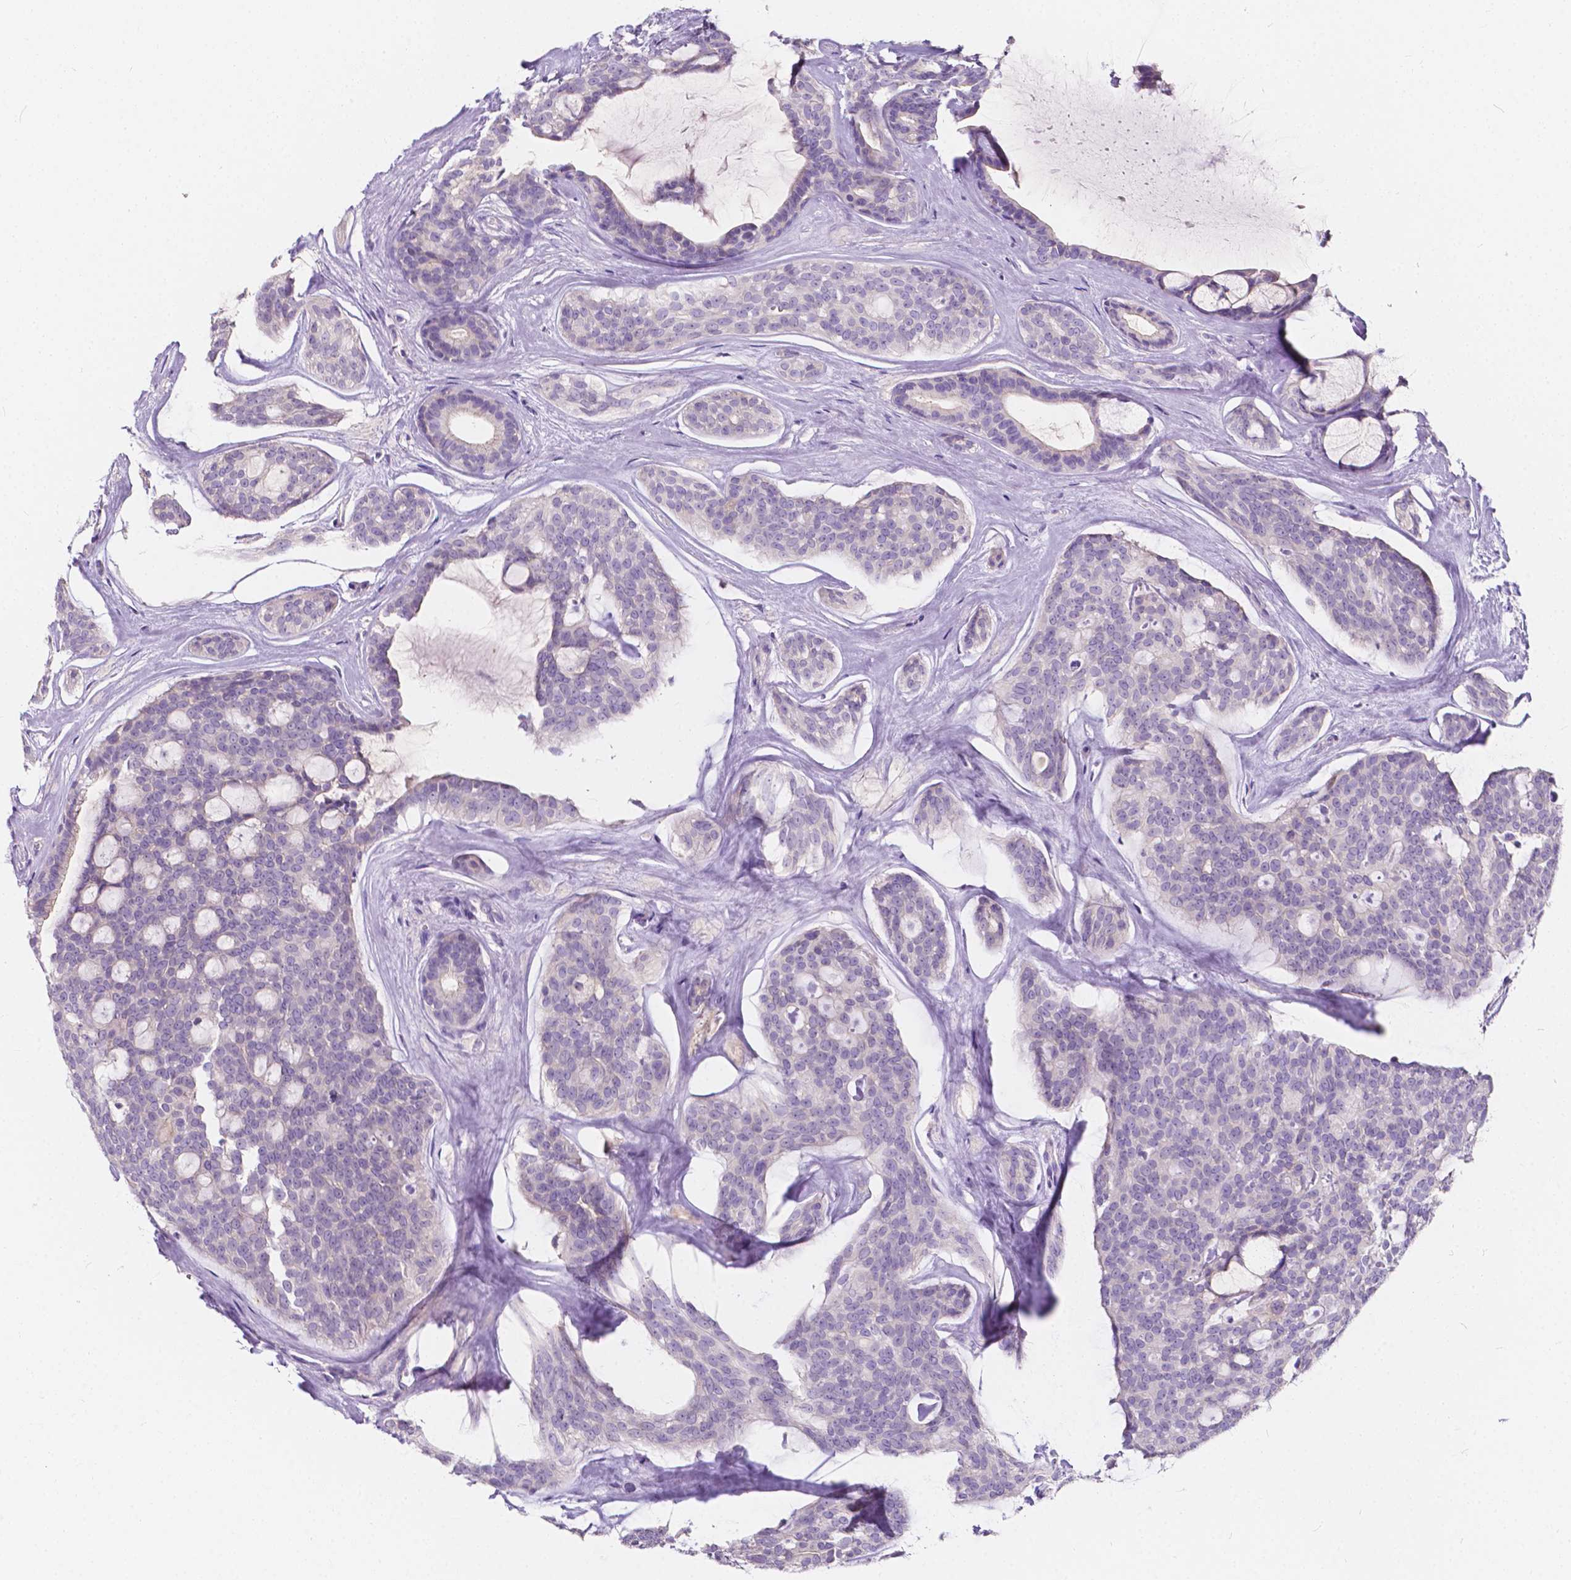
{"staining": {"intensity": "negative", "quantity": "none", "location": "none"}, "tissue": "head and neck cancer", "cell_type": "Tumor cells", "image_type": "cancer", "snomed": [{"axis": "morphology", "description": "Adenocarcinoma, NOS"}, {"axis": "topography", "description": "Head-Neck"}], "caption": "An image of head and neck cancer (adenocarcinoma) stained for a protein exhibits no brown staining in tumor cells.", "gene": "CLSTN2", "patient": {"sex": "male", "age": 66}}